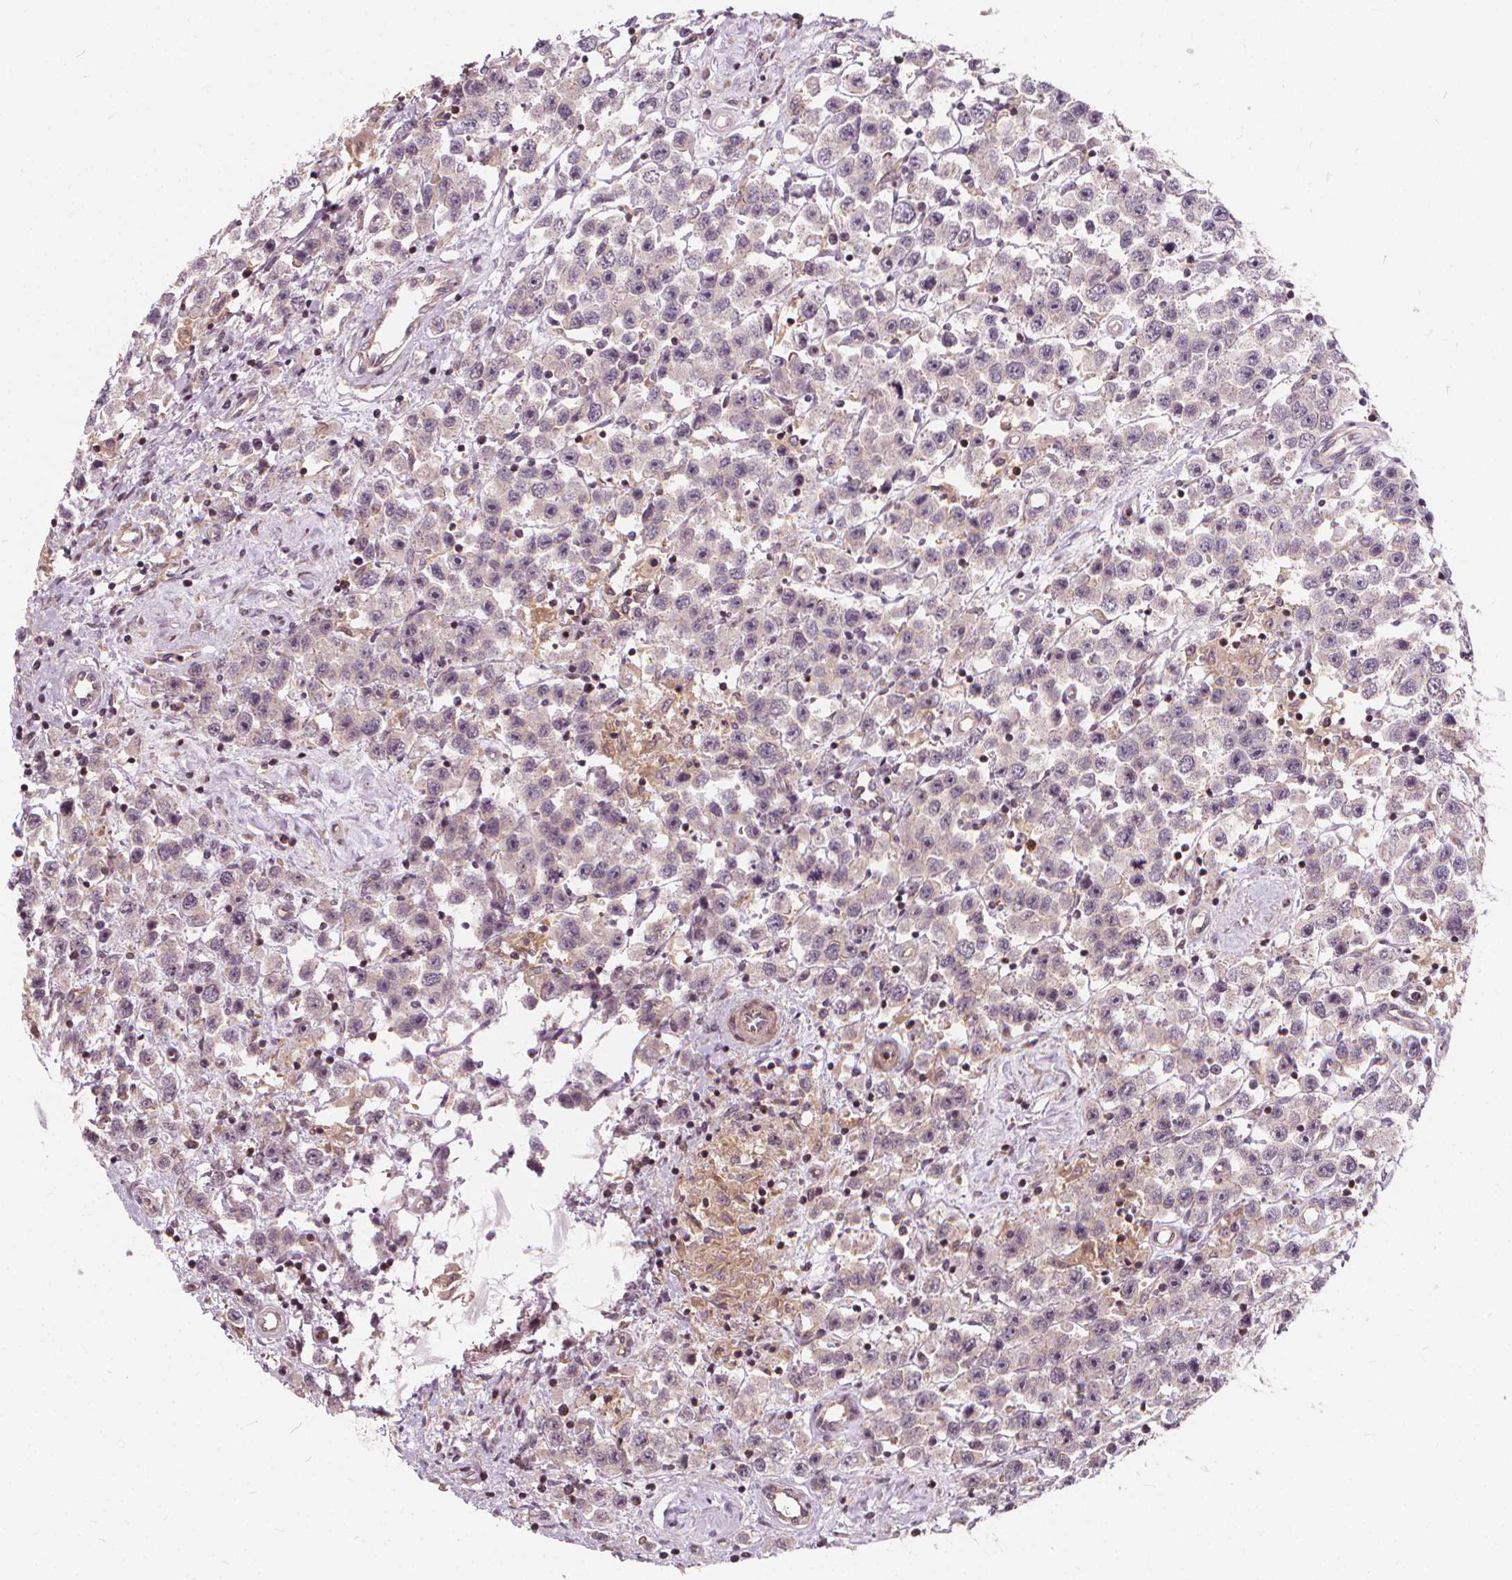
{"staining": {"intensity": "negative", "quantity": "none", "location": "none"}, "tissue": "testis cancer", "cell_type": "Tumor cells", "image_type": "cancer", "snomed": [{"axis": "morphology", "description": "Seminoma, NOS"}, {"axis": "topography", "description": "Testis"}], "caption": "Tumor cells show no significant protein expression in seminoma (testis).", "gene": "INPP5E", "patient": {"sex": "male", "age": 45}}